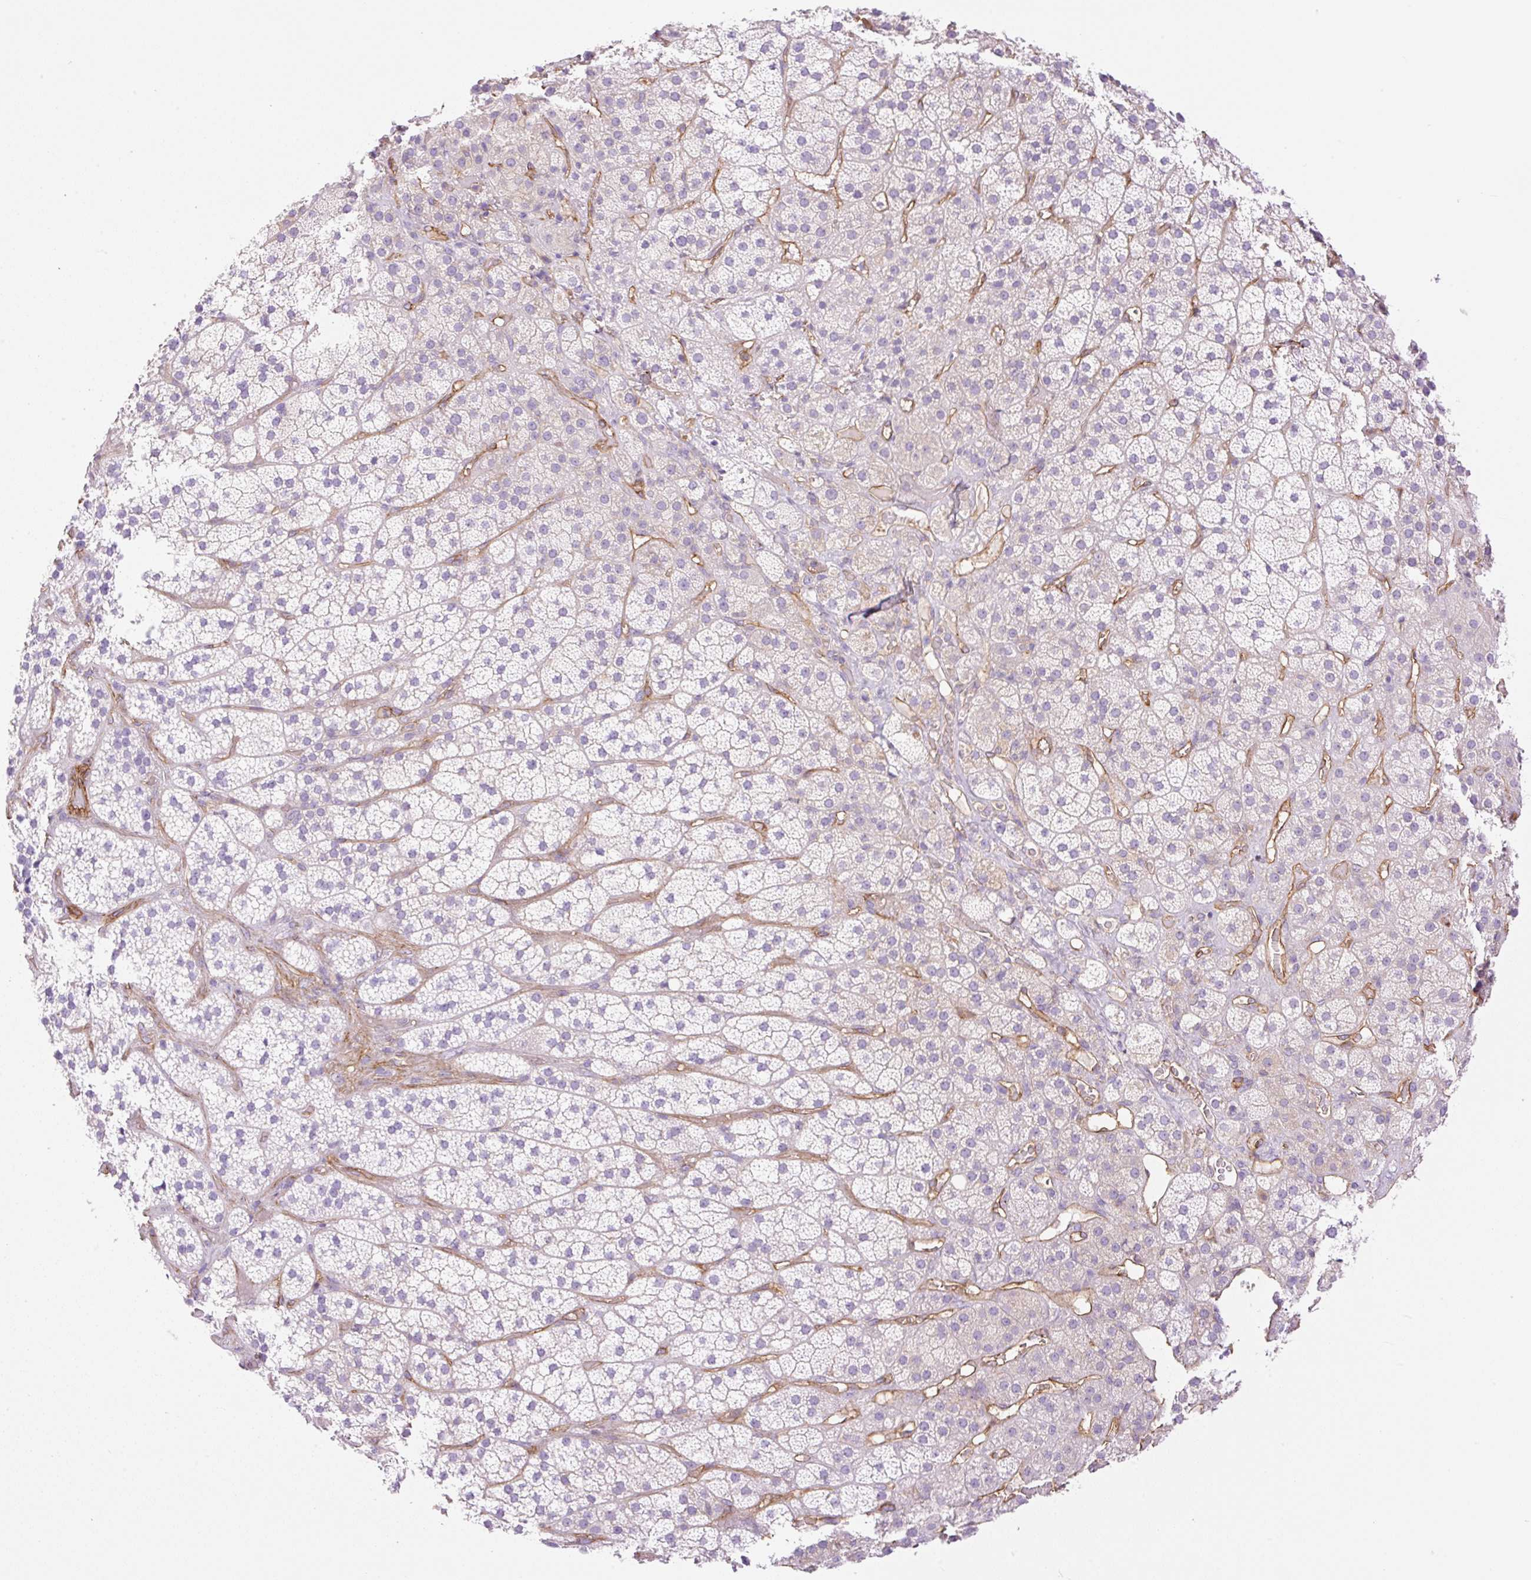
{"staining": {"intensity": "negative", "quantity": "none", "location": "none"}, "tissue": "adrenal gland", "cell_type": "Glandular cells", "image_type": "normal", "snomed": [{"axis": "morphology", "description": "Normal tissue, NOS"}, {"axis": "topography", "description": "Adrenal gland"}], "caption": "A high-resolution micrograph shows immunohistochemistry staining of normal adrenal gland, which reveals no significant positivity in glandular cells.", "gene": "EHD1", "patient": {"sex": "male", "age": 57}}